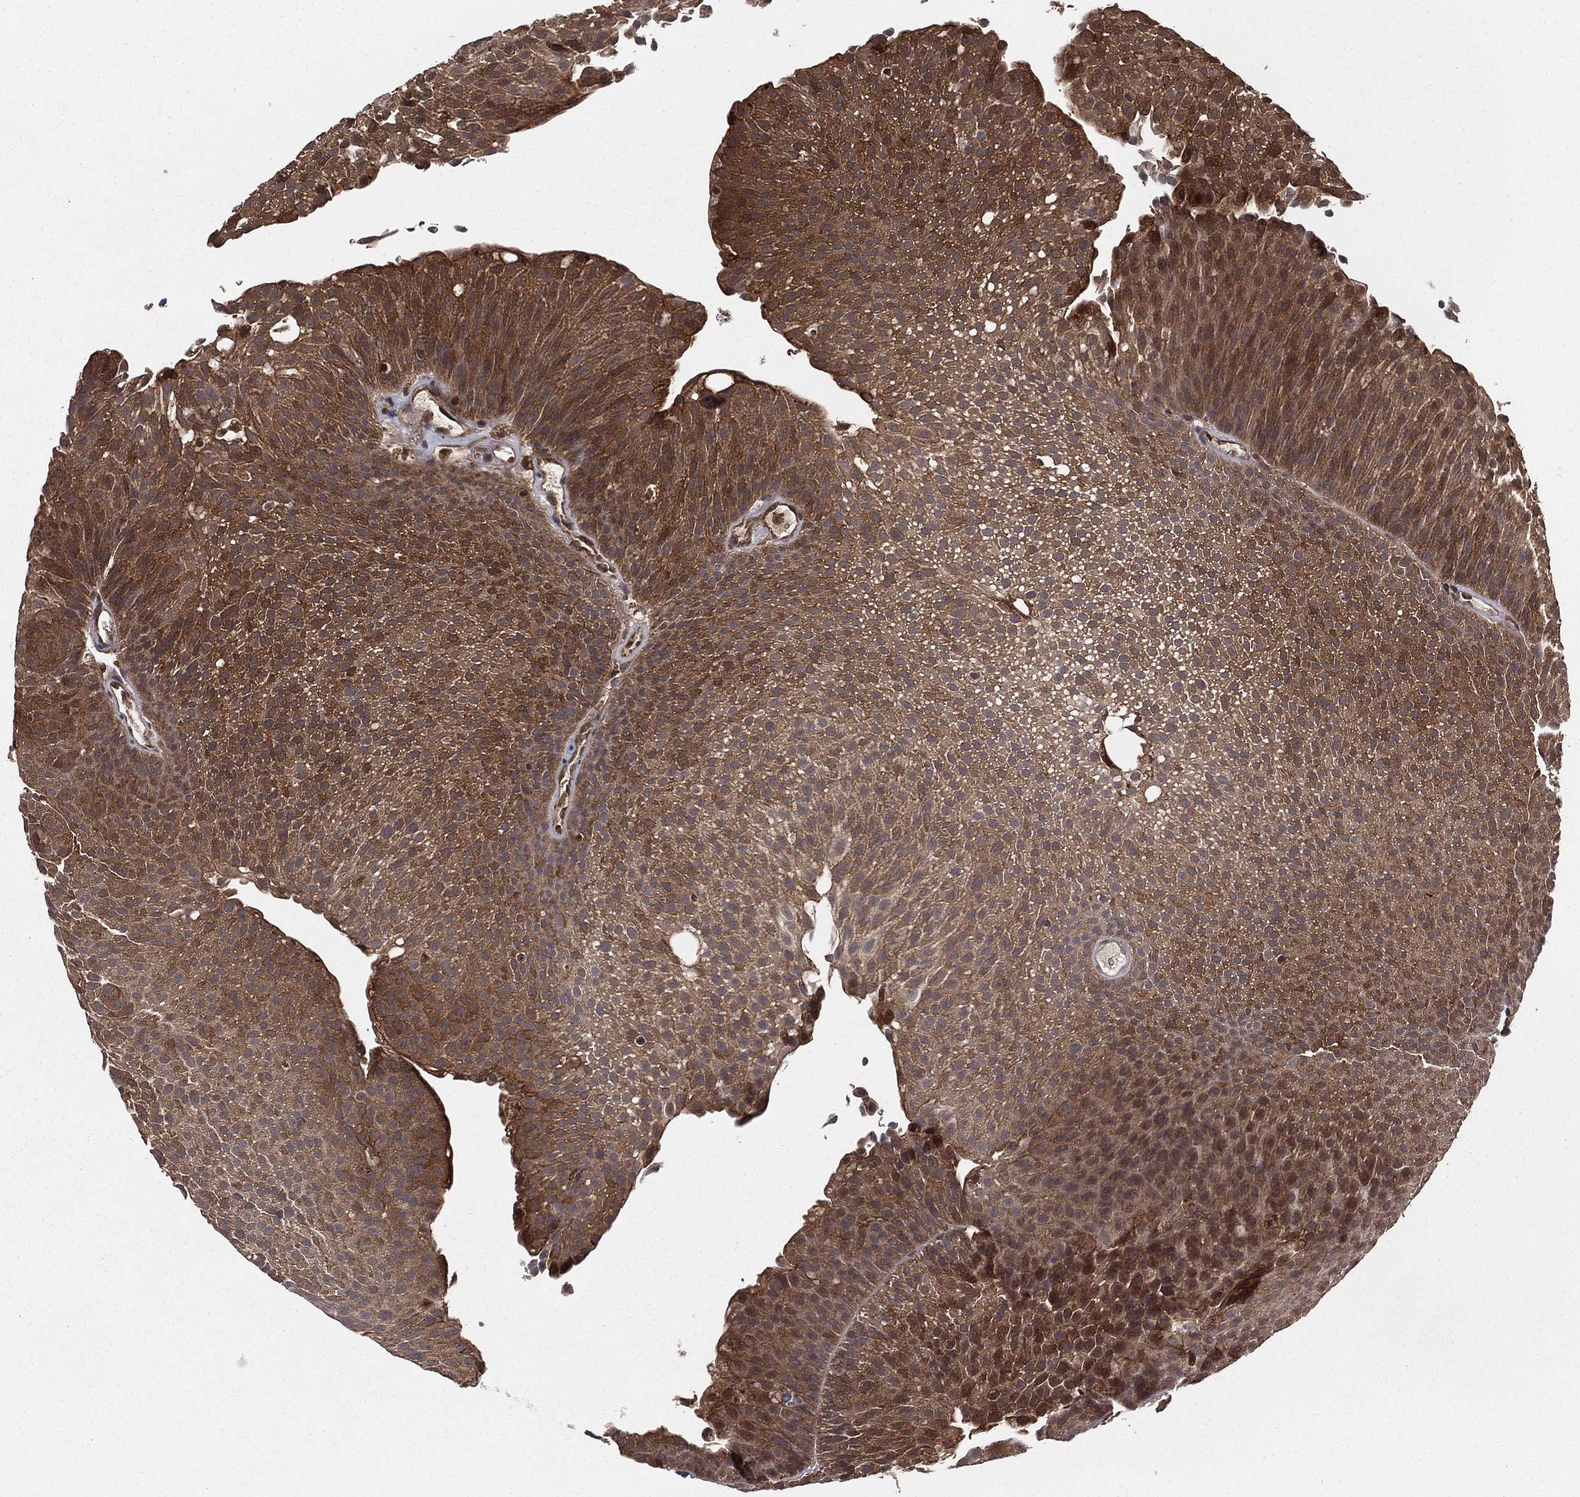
{"staining": {"intensity": "strong", "quantity": ">75%", "location": "cytoplasmic/membranous"}, "tissue": "urothelial cancer", "cell_type": "Tumor cells", "image_type": "cancer", "snomed": [{"axis": "morphology", "description": "Urothelial carcinoma, Low grade"}, {"axis": "topography", "description": "Urinary bladder"}], "caption": "Protein analysis of urothelial cancer tissue shows strong cytoplasmic/membranous staining in approximately >75% of tumor cells.", "gene": "CERT1", "patient": {"sex": "male", "age": 65}}